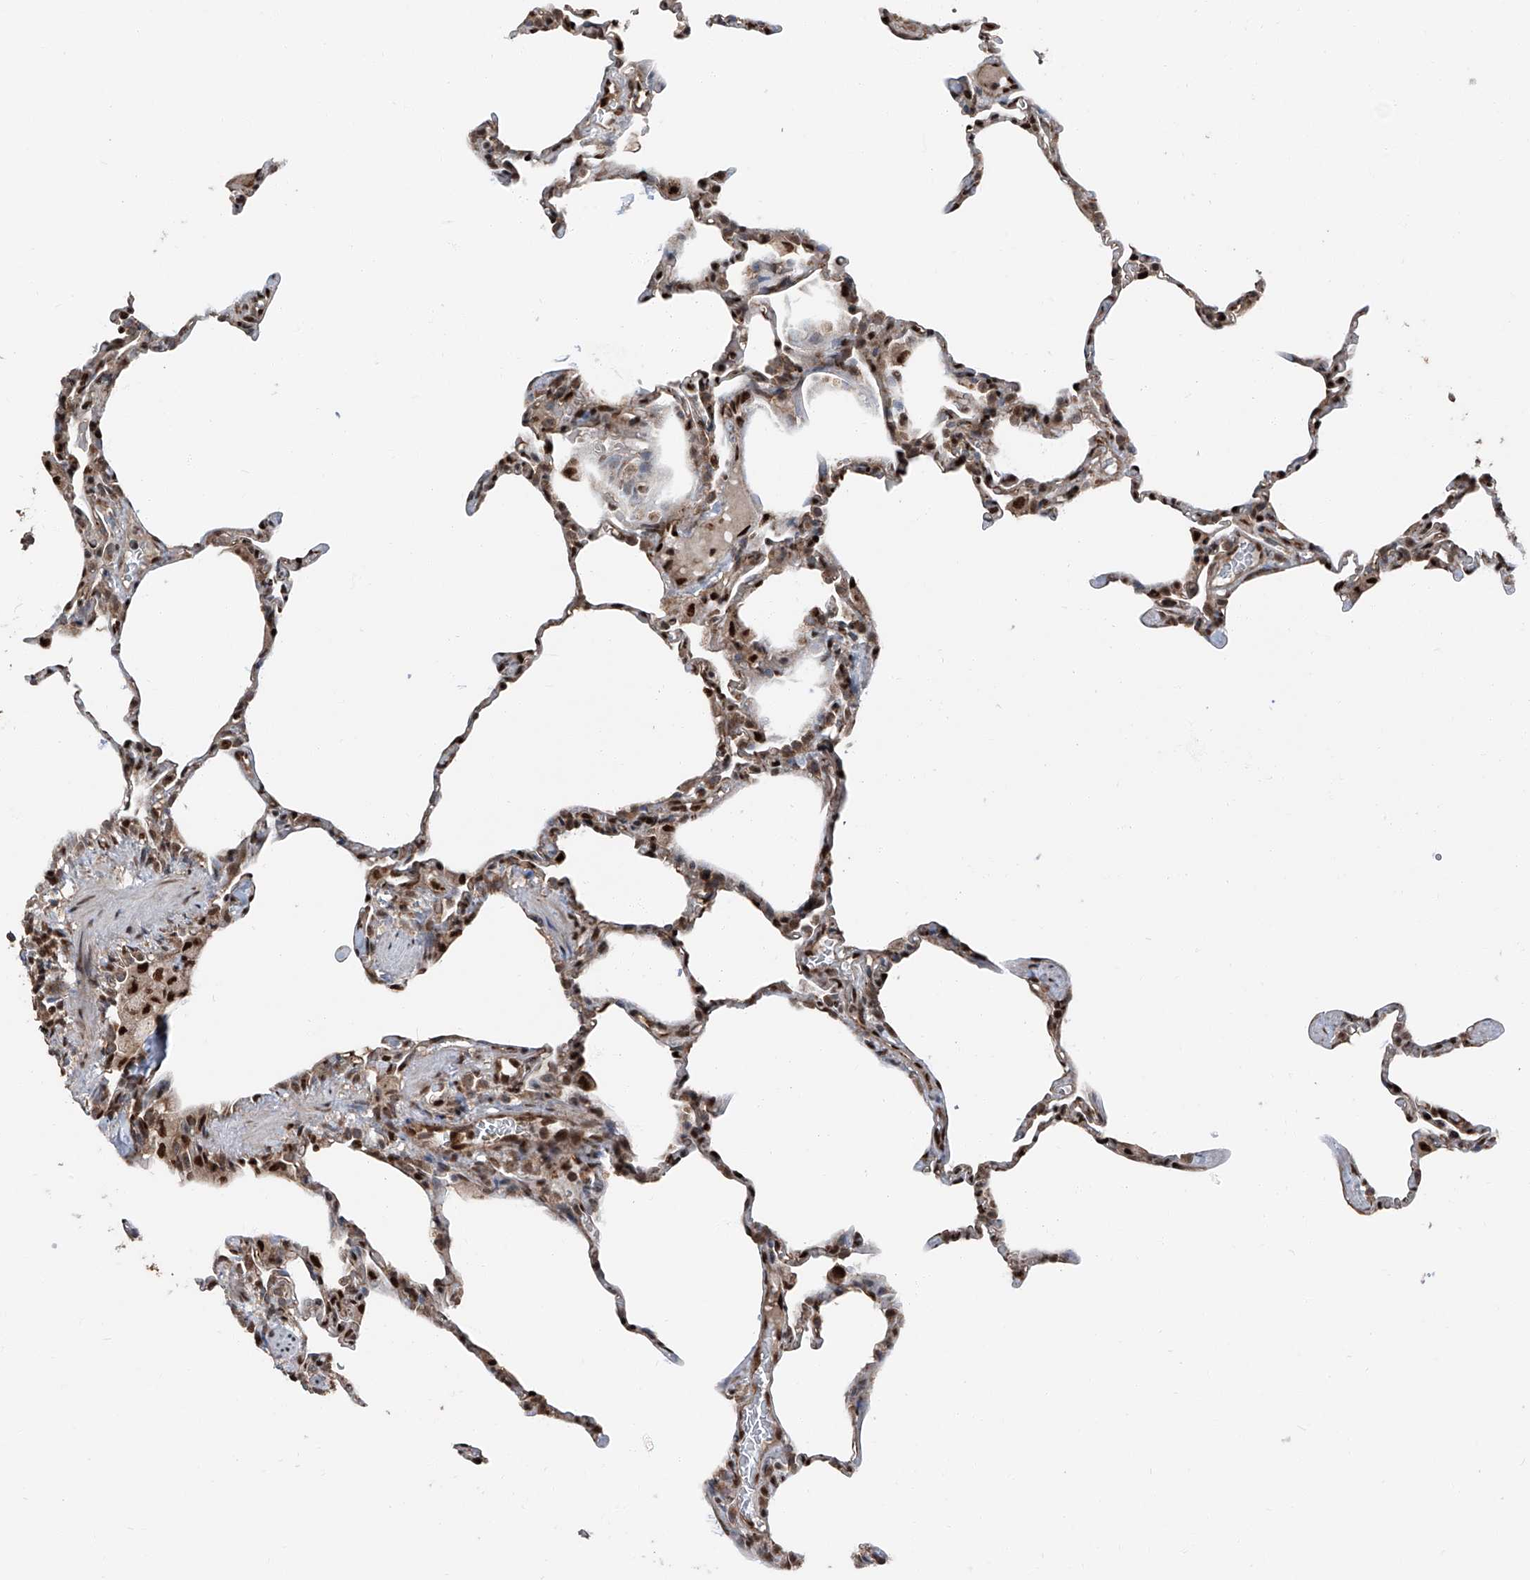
{"staining": {"intensity": "moderate", "quantity": ">75%", "location": "cytoplasmic/membranous,nuclear"}, "tissue": "lung", "cell_type": "Alveolar cells", "image_type": "normal", "snomed": [{"axis": "morphology", "description": "Normal tissue, NOS"}, {"axis": "topography", "description": "Lung"}], "caption": "Immunohistochemical staining of unremarkable lung reveals >75% levels of moderate cytoplasmic/membranous,nuclear protein staining in about >75% of alveolar cells.", "gene": "FKBP5", "patient": {"sex": "male", "age": 20}}